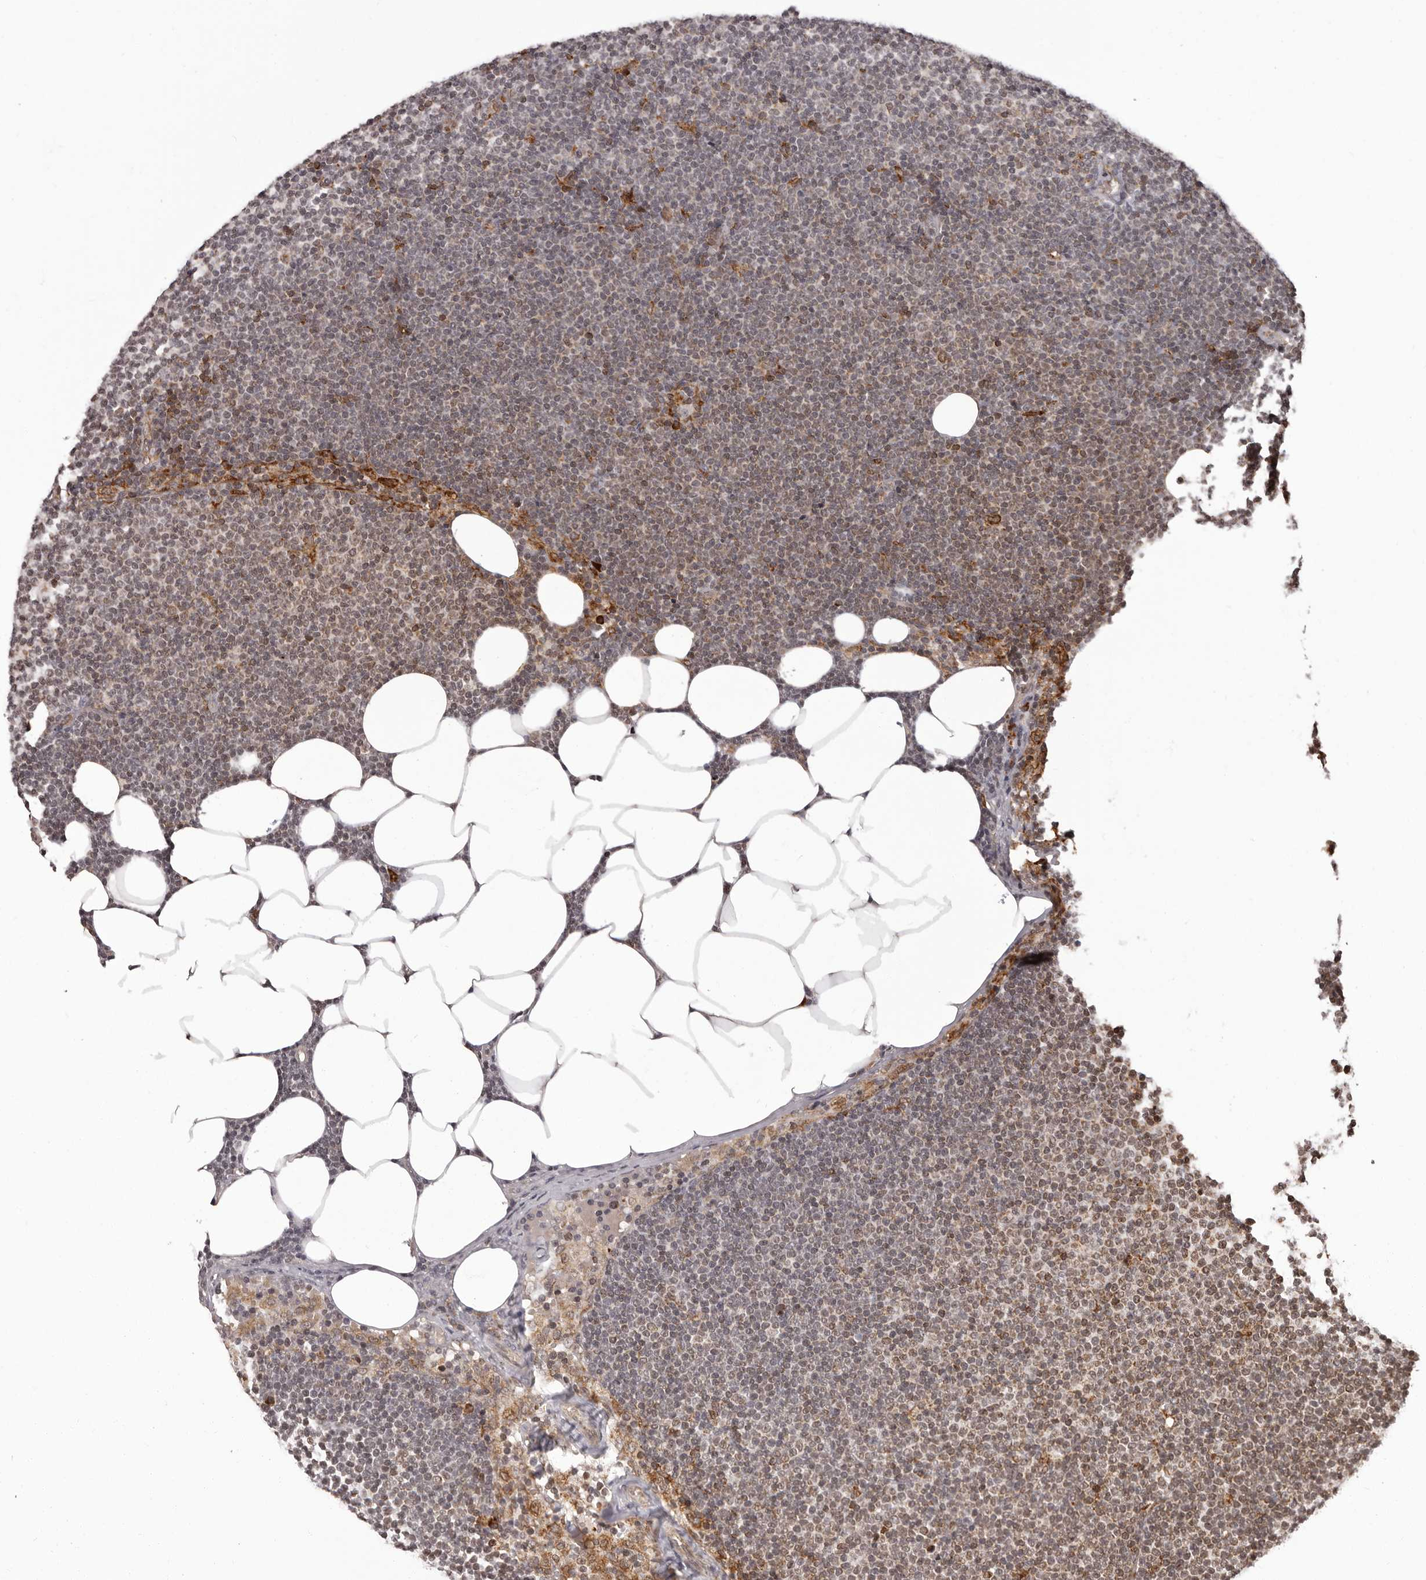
{"staining": {"intensity": "moderate", "quantity": "<25%", "location": "nuclear"}, "tissue": "lymphoma", "cell_type": "Tumor cells", "image_type": "cancer", "snomed": [{"axis": "morphology", "description": "Malignant lymphoma, non-Hodgkin's type, Low grade"}, {"axis": "topography", "description": "Lymph node"}], "caption": "Brown immunohistochemical staining in lymphoma reveals moderate nuclear staining in about <25% of tumor cells.", "gene": "IL32", "patient": {"sex": "female", "age": 53}}